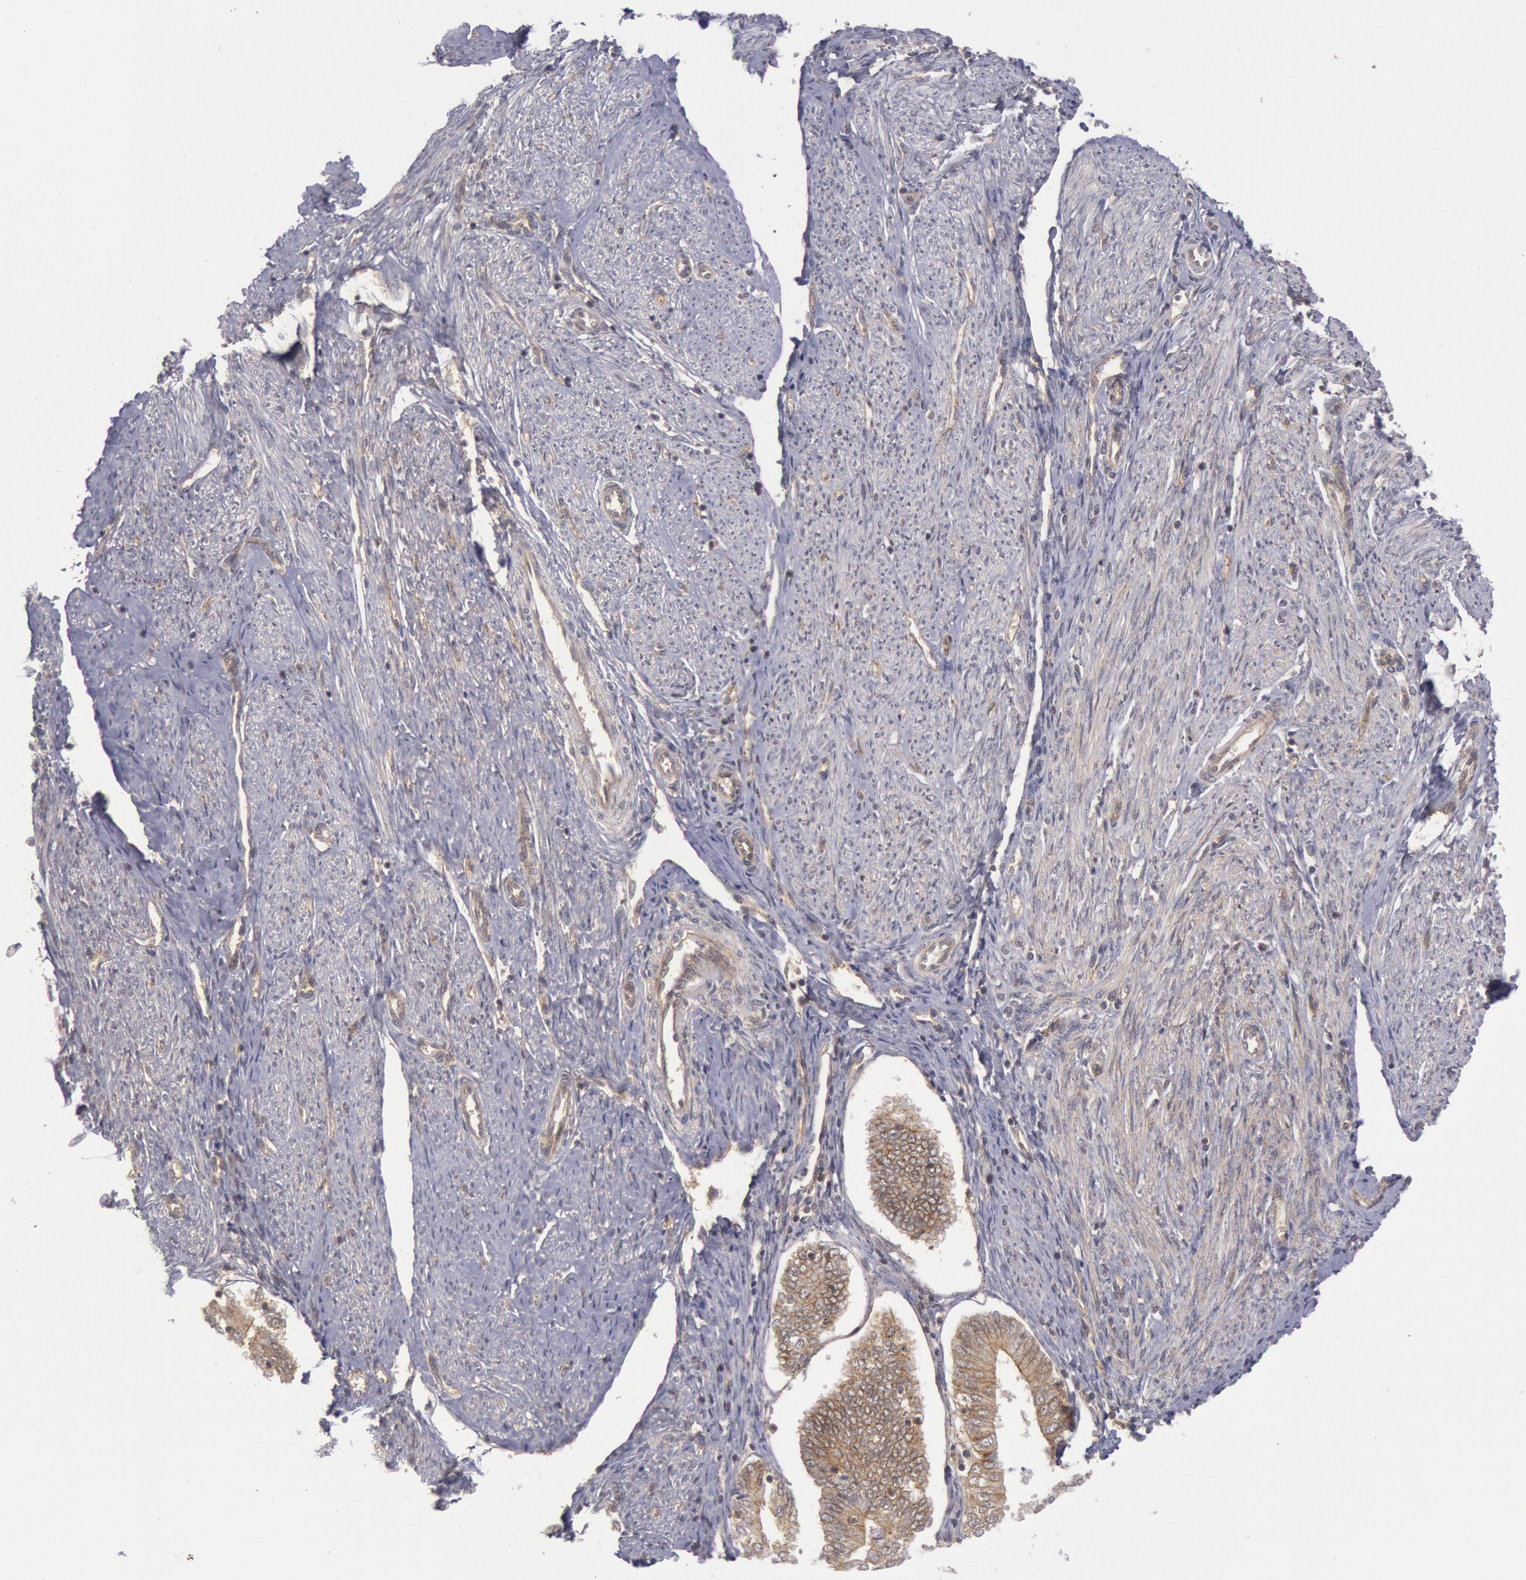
{"staining": {"intensity": "moderate", "quantity": ">75%", "location": "cytoplasmic/membranous"}, "tissue": "endometrial cancer", "cell_type": "Tumor cells", "image_type": "cancer", "snomed": [{"axis": "morphology", "description": "Adenocarcinoma, NOS"}, {"axis": "topography", "description": "Endometrium"}], "caption": "This histopathology image reveals IHC staining of endometrial cancer (adenocarcinoma), with medium moderate cytoplasmic/membranous expression in approximately >75% of tumor cells.", "gene": "STX4", "patient": {"sex": "female", "age": 75}}